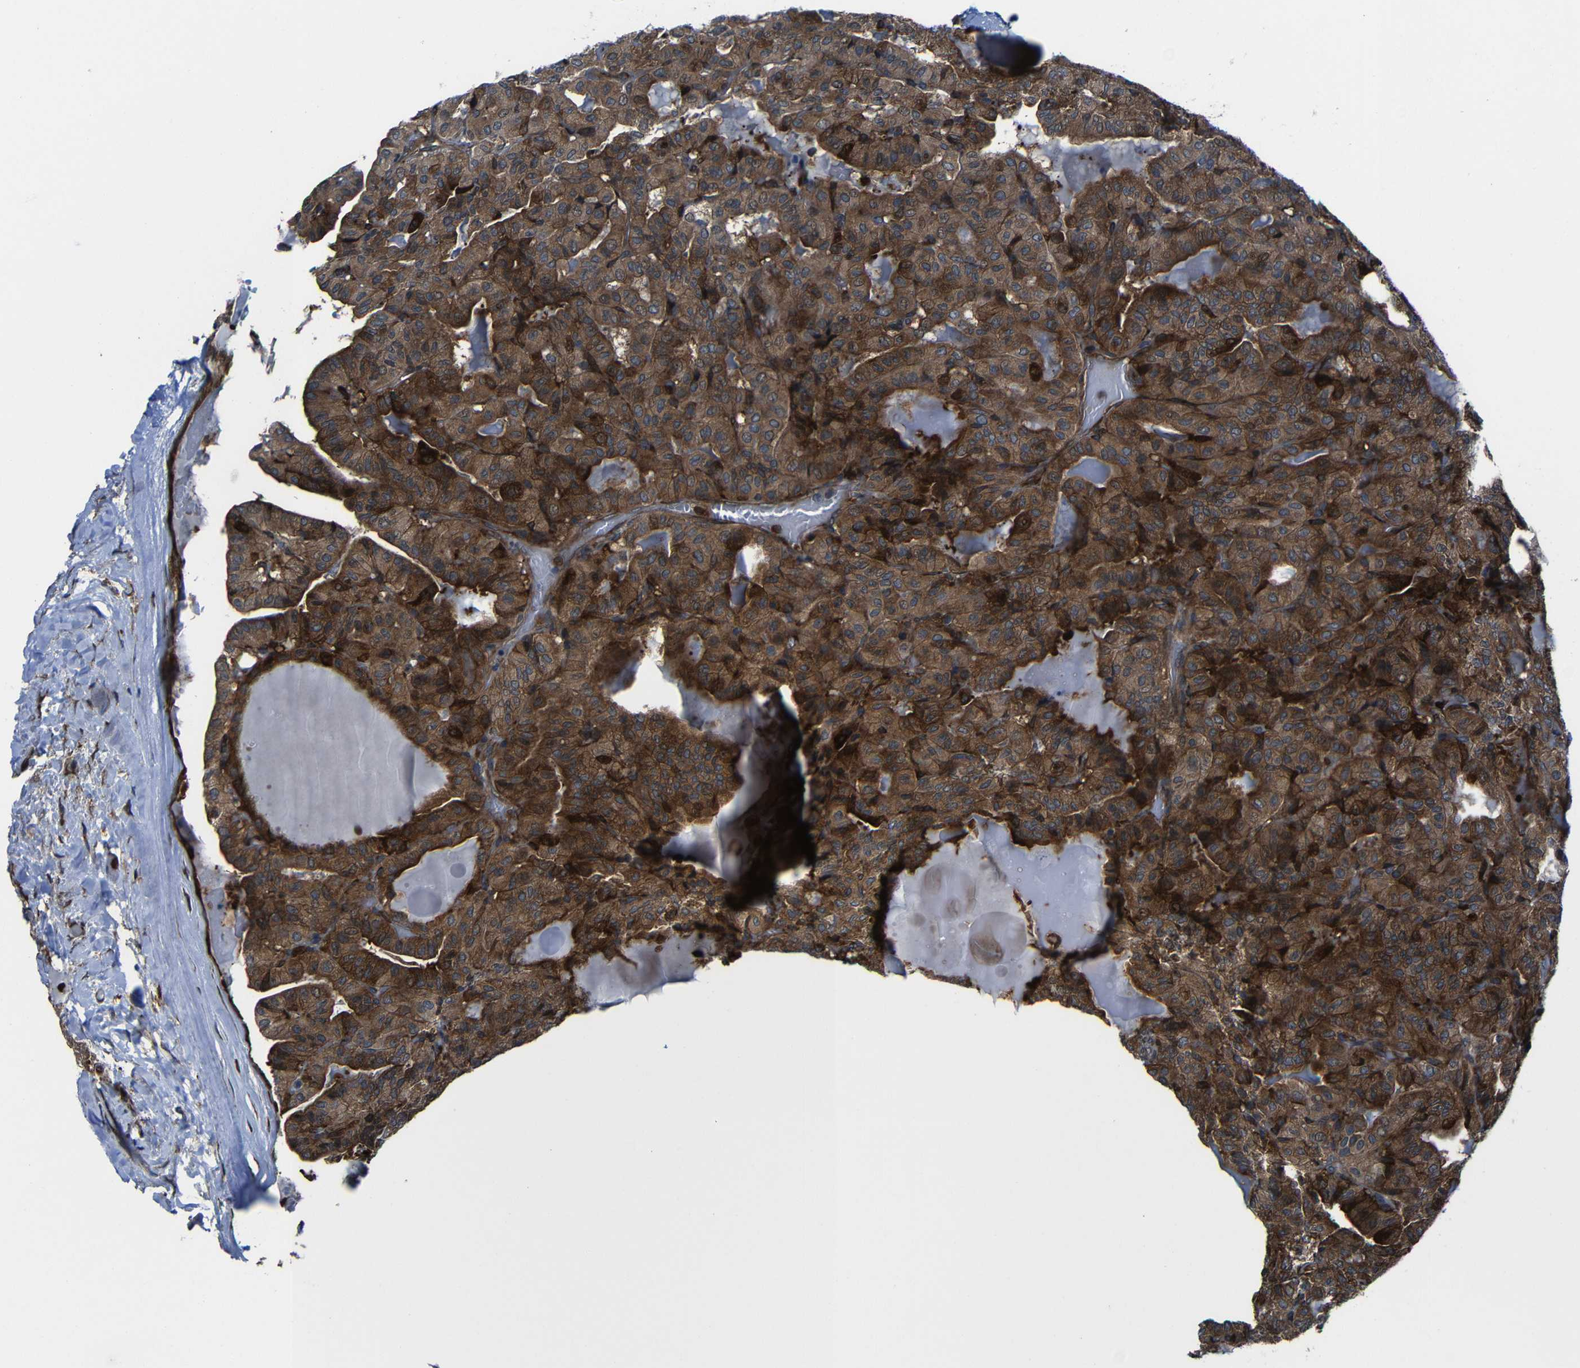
{"staining": {"intensity": "strong", "quantity": ">75%", "location": "cytoplasmic/membranous"}, "tissue": "thyroid cancer", "cell_type": "Tumor cells", "image_type": "cancer", "snomed": [{"axis": "morphology", "description": "Papillary adenocarcinoma, NOS"}, {"axis": "topography", "description": "Thyroid gland"}], "caption": "Thyroid papillary adenocarcinoma was stained to show a protein in brown. There is high levels of strong cytoplasmic/membranous staining in about >75% of tumor cells. The protein is shown in brown color, while the nuclei are stained blue.", "gene": "KIAA0513", "patient": {"sex": "male", "age": 77}}